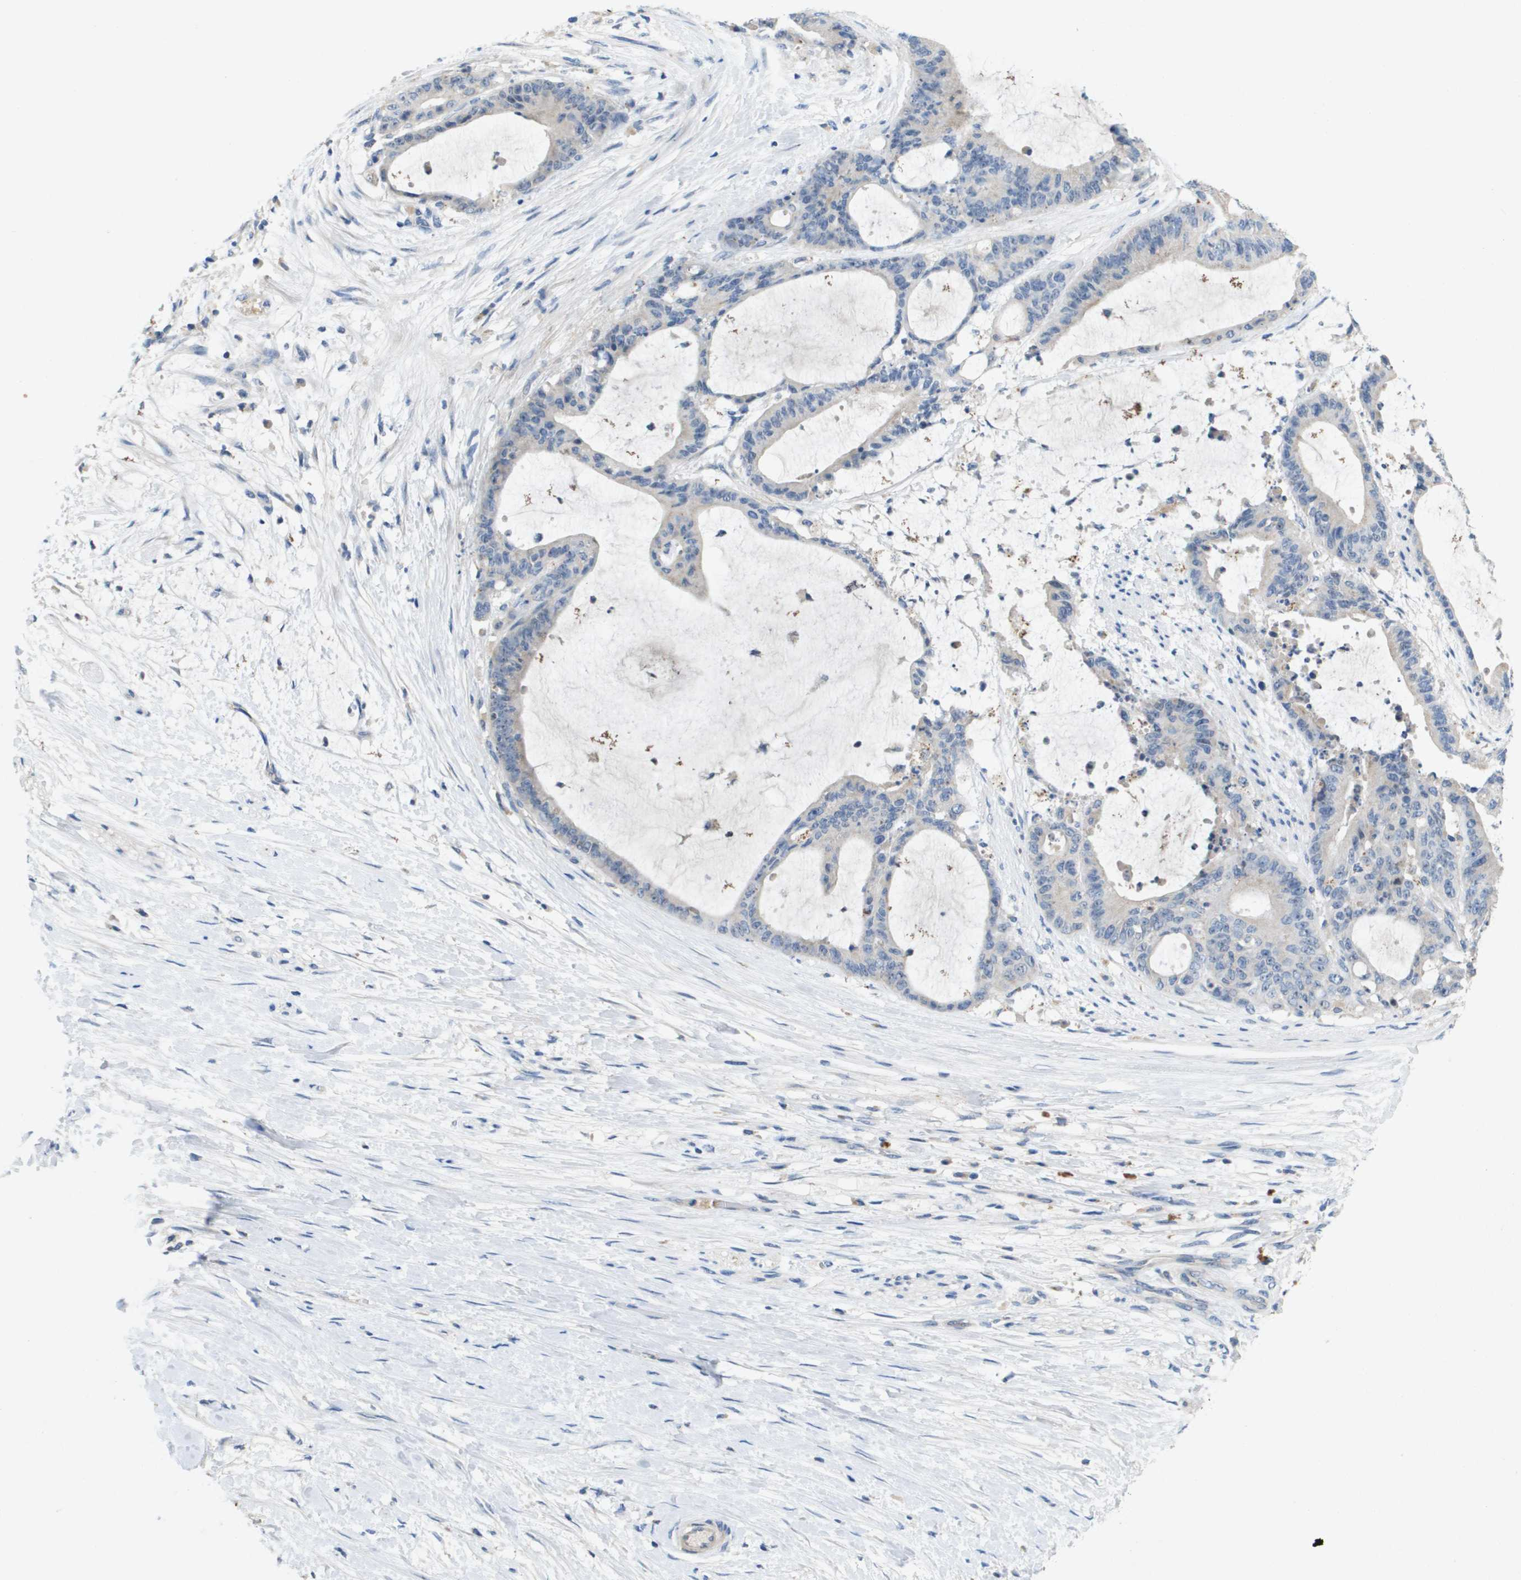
{"staining": {"intensity": "negative", "quantity": "none", "location": "none"}, "tissue": "liver cancer", "cell_type": "Tumor cells", "image_type": "cancer", "snomed": [{"axis": "morphology", "description": "Cholangiocarcinoma"}, {"axis": "topography", "description": "Liver"}], "caption": "Human cholangiocarcinoma (liver) stained for a protein using IHC exhibits no staining in tumor cells.", "gene": "B3GNT5", "patient": {"sex": "female", "age": 73}}